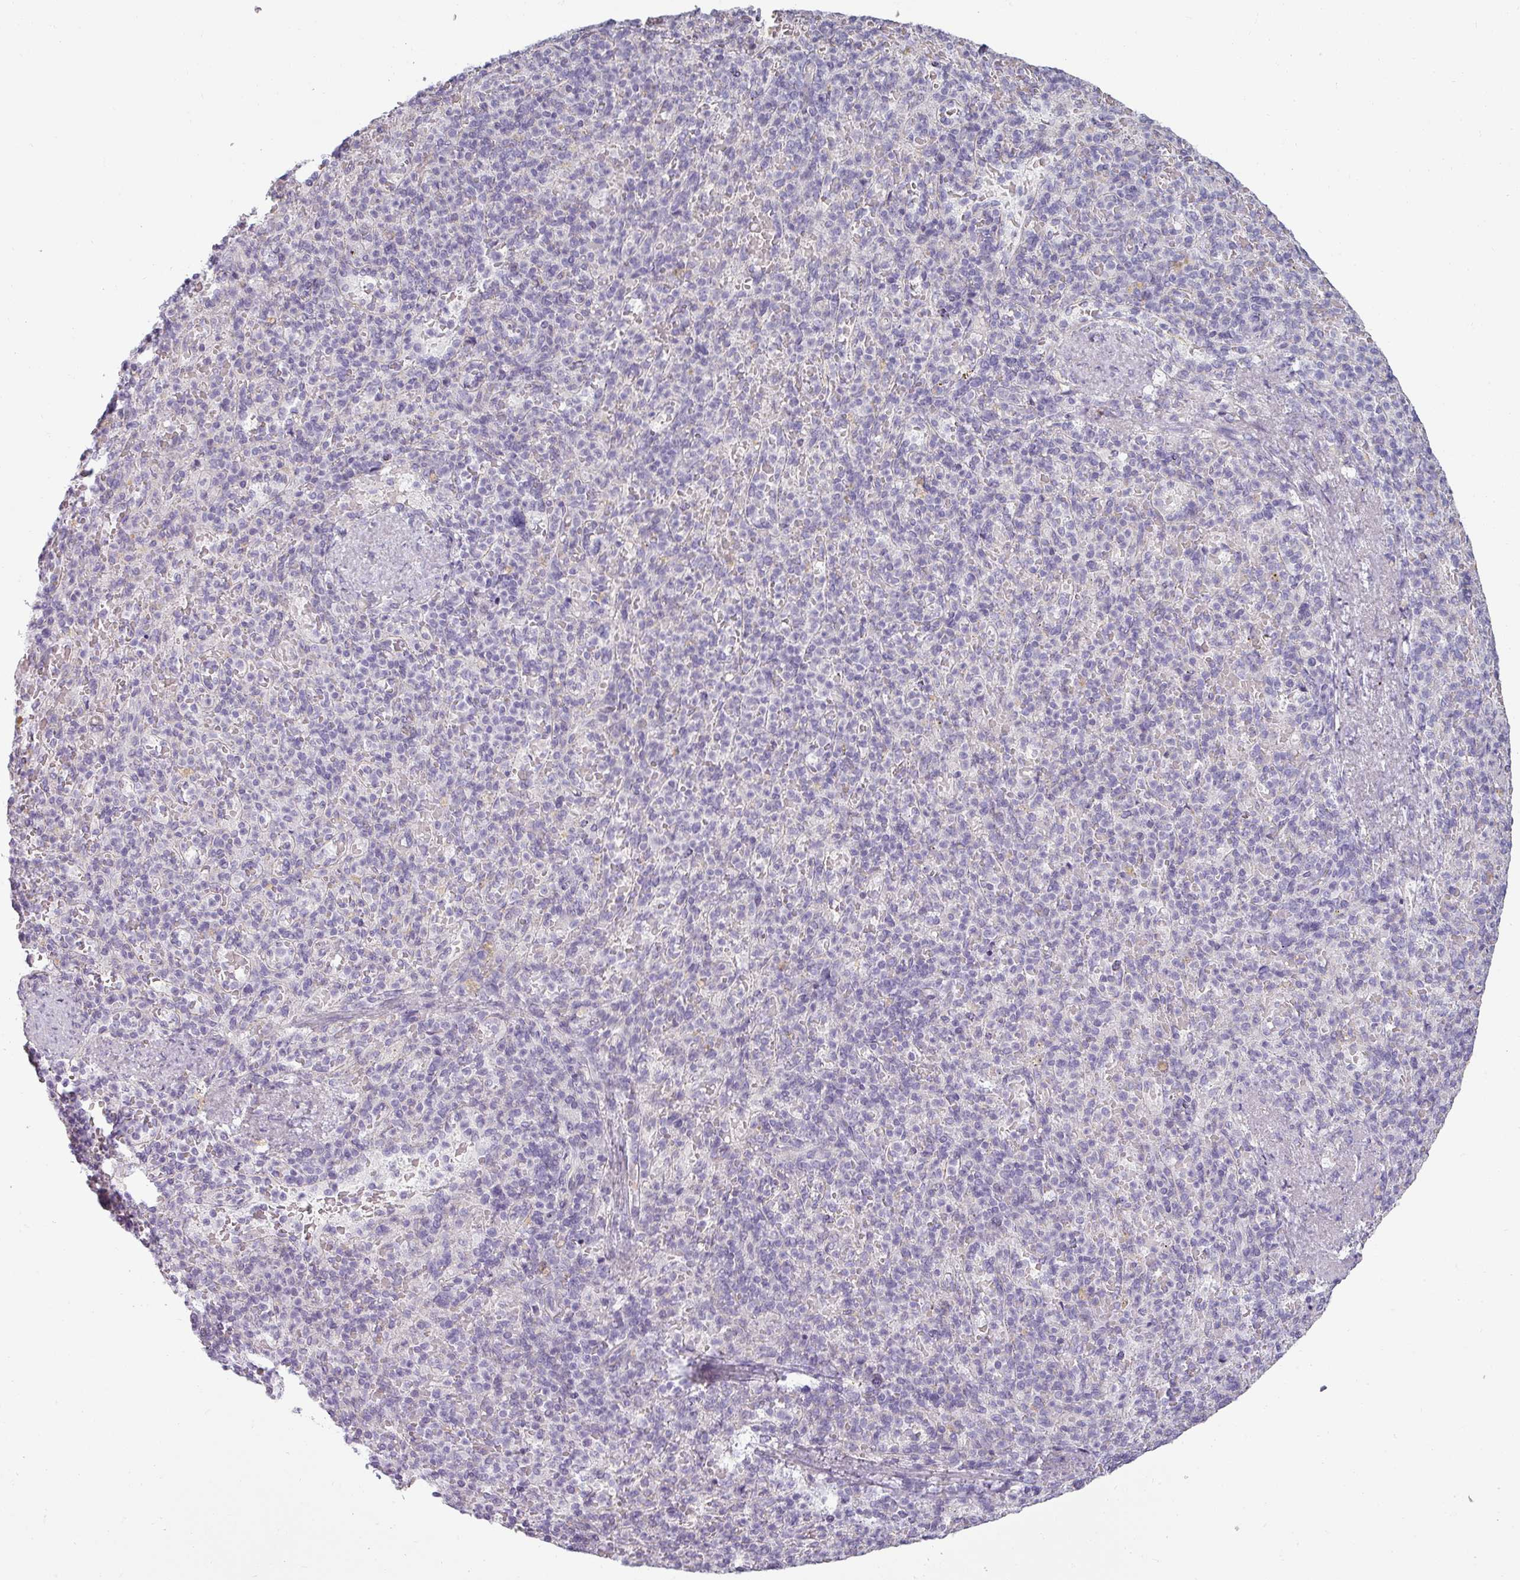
{"staining": {"intensity": "negative", "quantity": "none", "location": "none"}, "tissue": "spleen", "cell_type": "Cells in red pulp", "image_type": "normal", "snomed": [{"axis": "morphology", "description": "Normal tissue, NOS"}, {"axis": "topography", "description": "Spleen"}], "caption": "Immunohistochemistry (IHC) image of benign human spleen stained for a protein (brown), which reveals no staining in cells in red pulp.", "gene": "ASB1", "patient": {"sex": "female", "age": 74}}